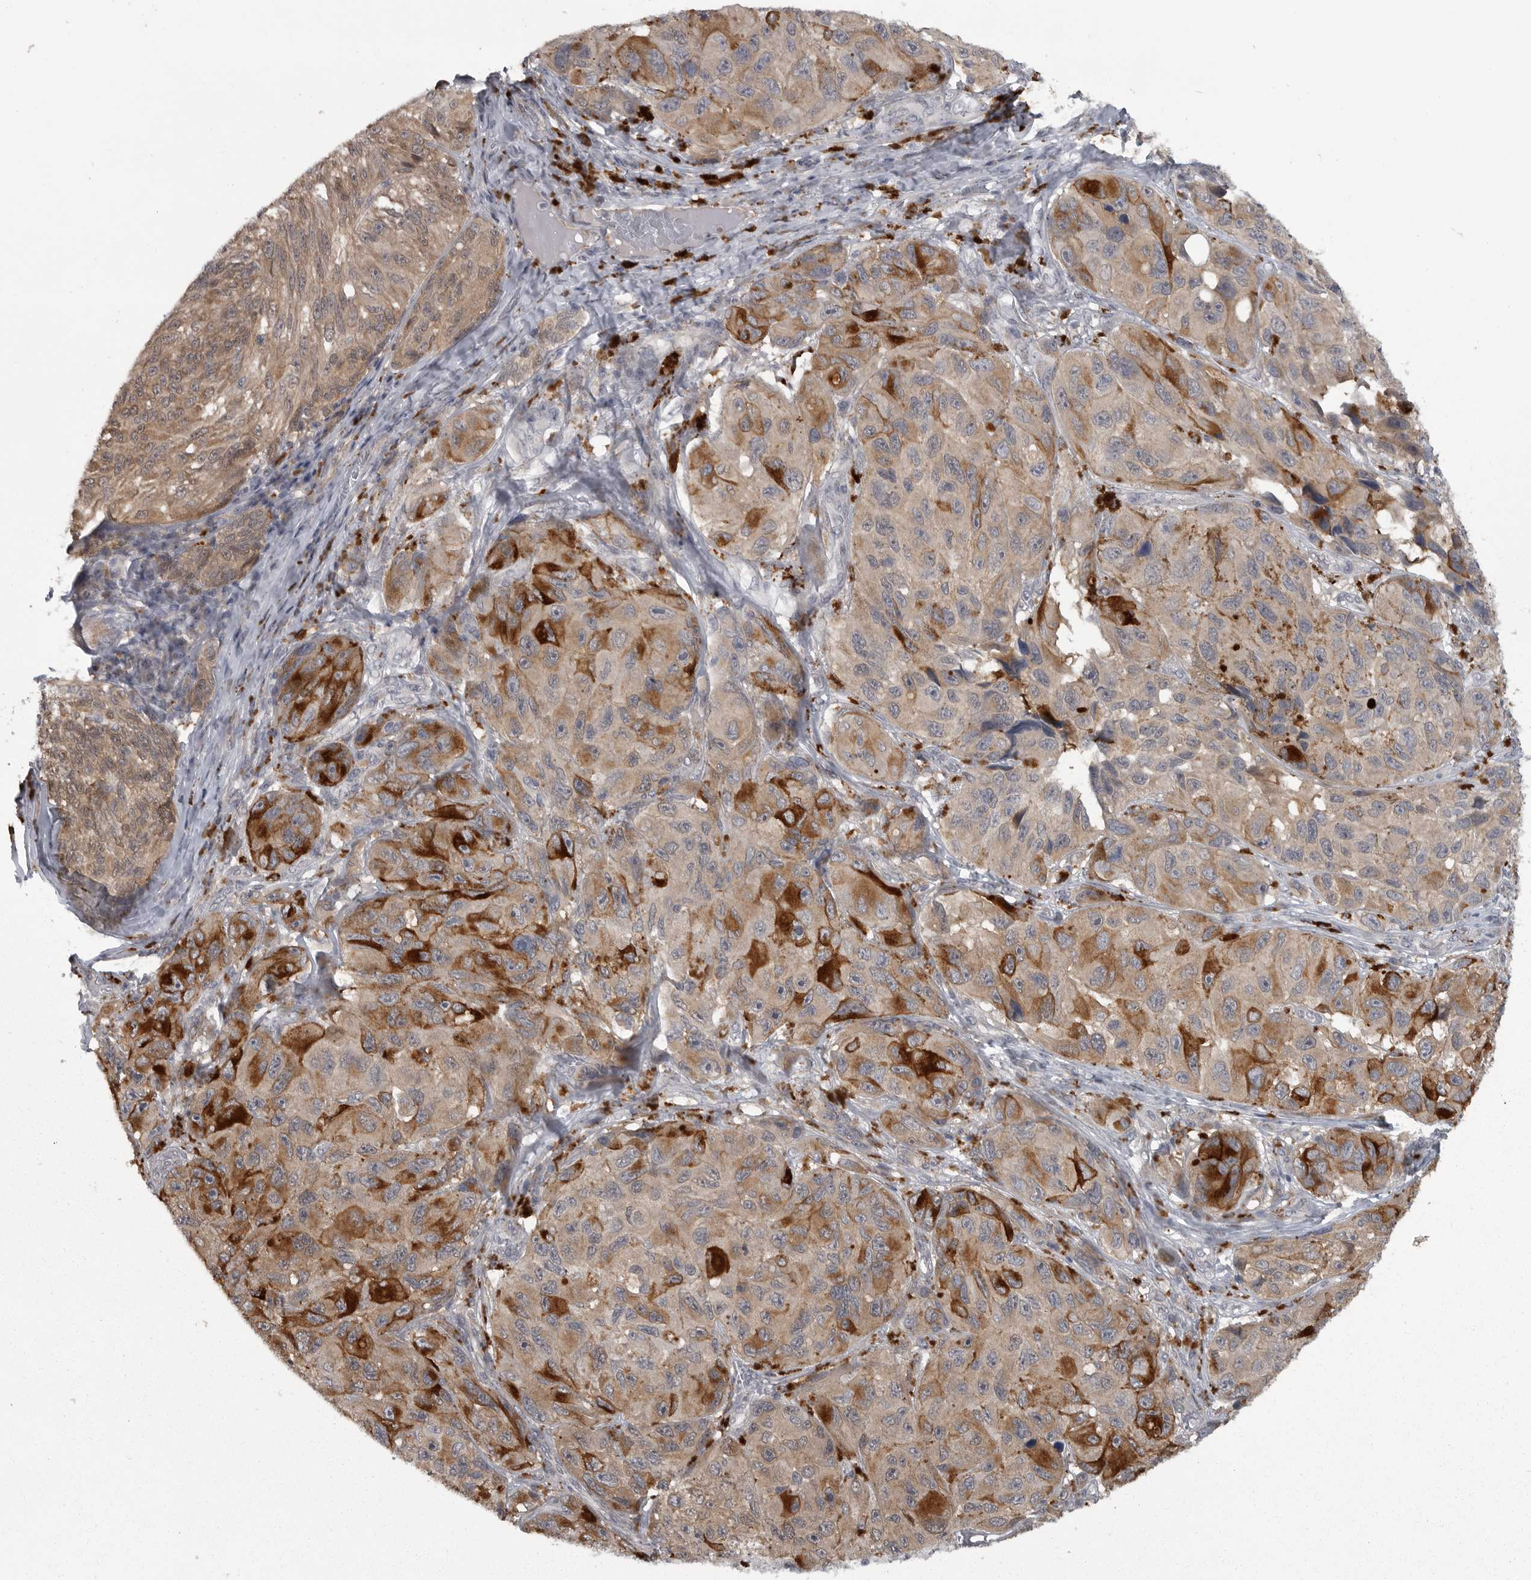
{"staining": {"intensity": "weak", "quantity": "25%-75%", "location": "cytoplasmic/membranous"}, "tissue": "melanoma", "cell_type": "Tumor cells", "image_type": "cancer", "snomed": [{"axis": "morphology", "description": "Malignant melanoma, NOS"}, {"axis": "topography", "description": "Skin"}], "caption": "Immunohistochemical staining of human melanoma exhibits low levels of weak cytoplasmic/membranous protein expression in about 25%-75% of tumor cells.", "gene": "PPP1R9A", "patient": {"sex": "female", "age": 73}}